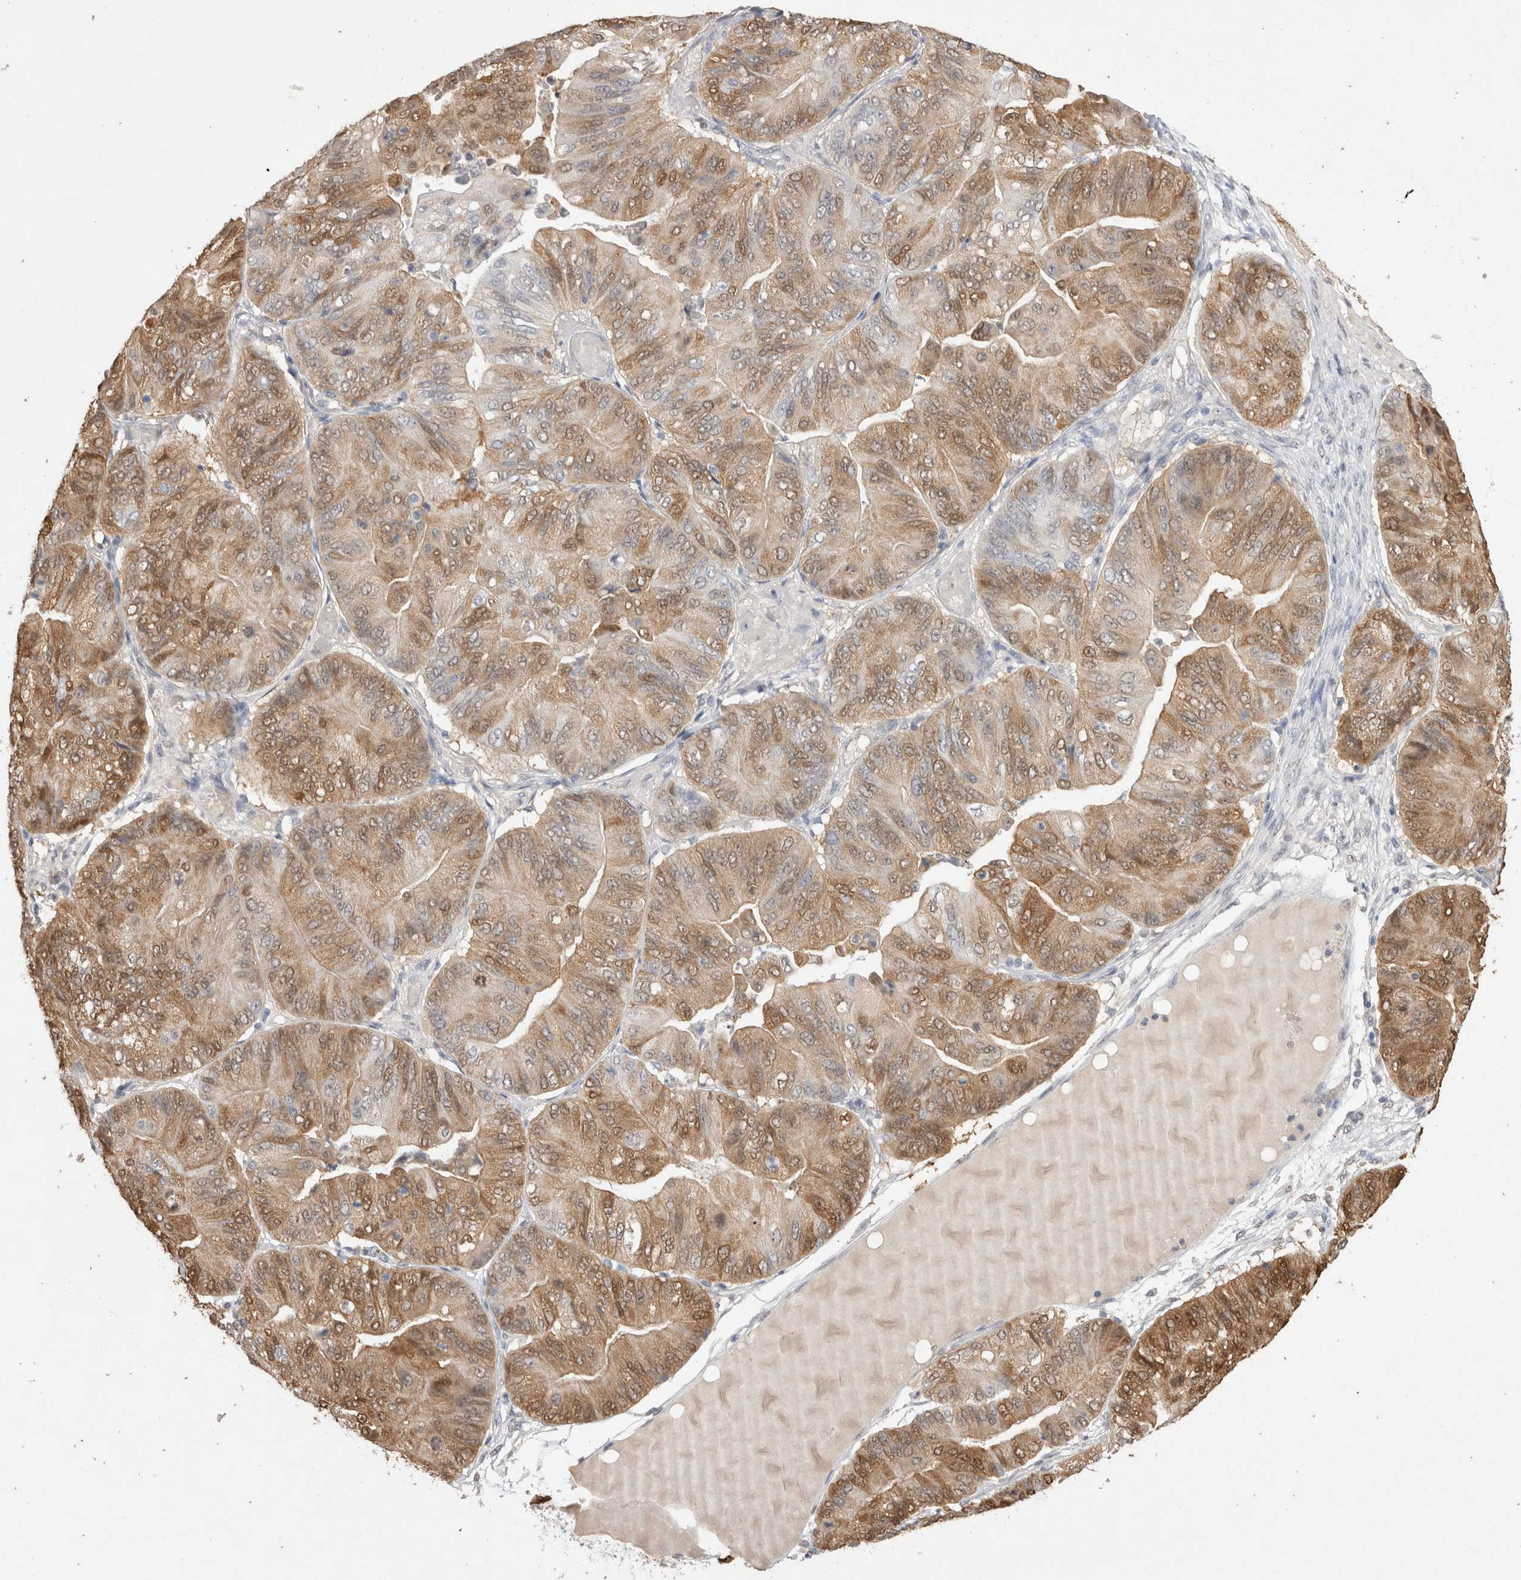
{"staining": {"intensity": "moderate", "quantity": ">75%", "location": "cytoplasmic/membranous,nuclear"}, "tissue": "ovarian cancer", "cell_type": "Tumor cells", "image_type": "cancer", "snomed": [{"axis": "morphology", "description": "Cystadenocarcinoma, mucinous, NOS"}, {"axis": "topography", "description": "Ovary"}], "caption": "Tumor cells show moderate cytoplasmic/membranous and nuclear staining in approximately >75% of cells in ovarian cancer (mucinous cystadenocarcinoma).", "gene": "LGALS2", "patient": {"sex": "female", "age": 61}}